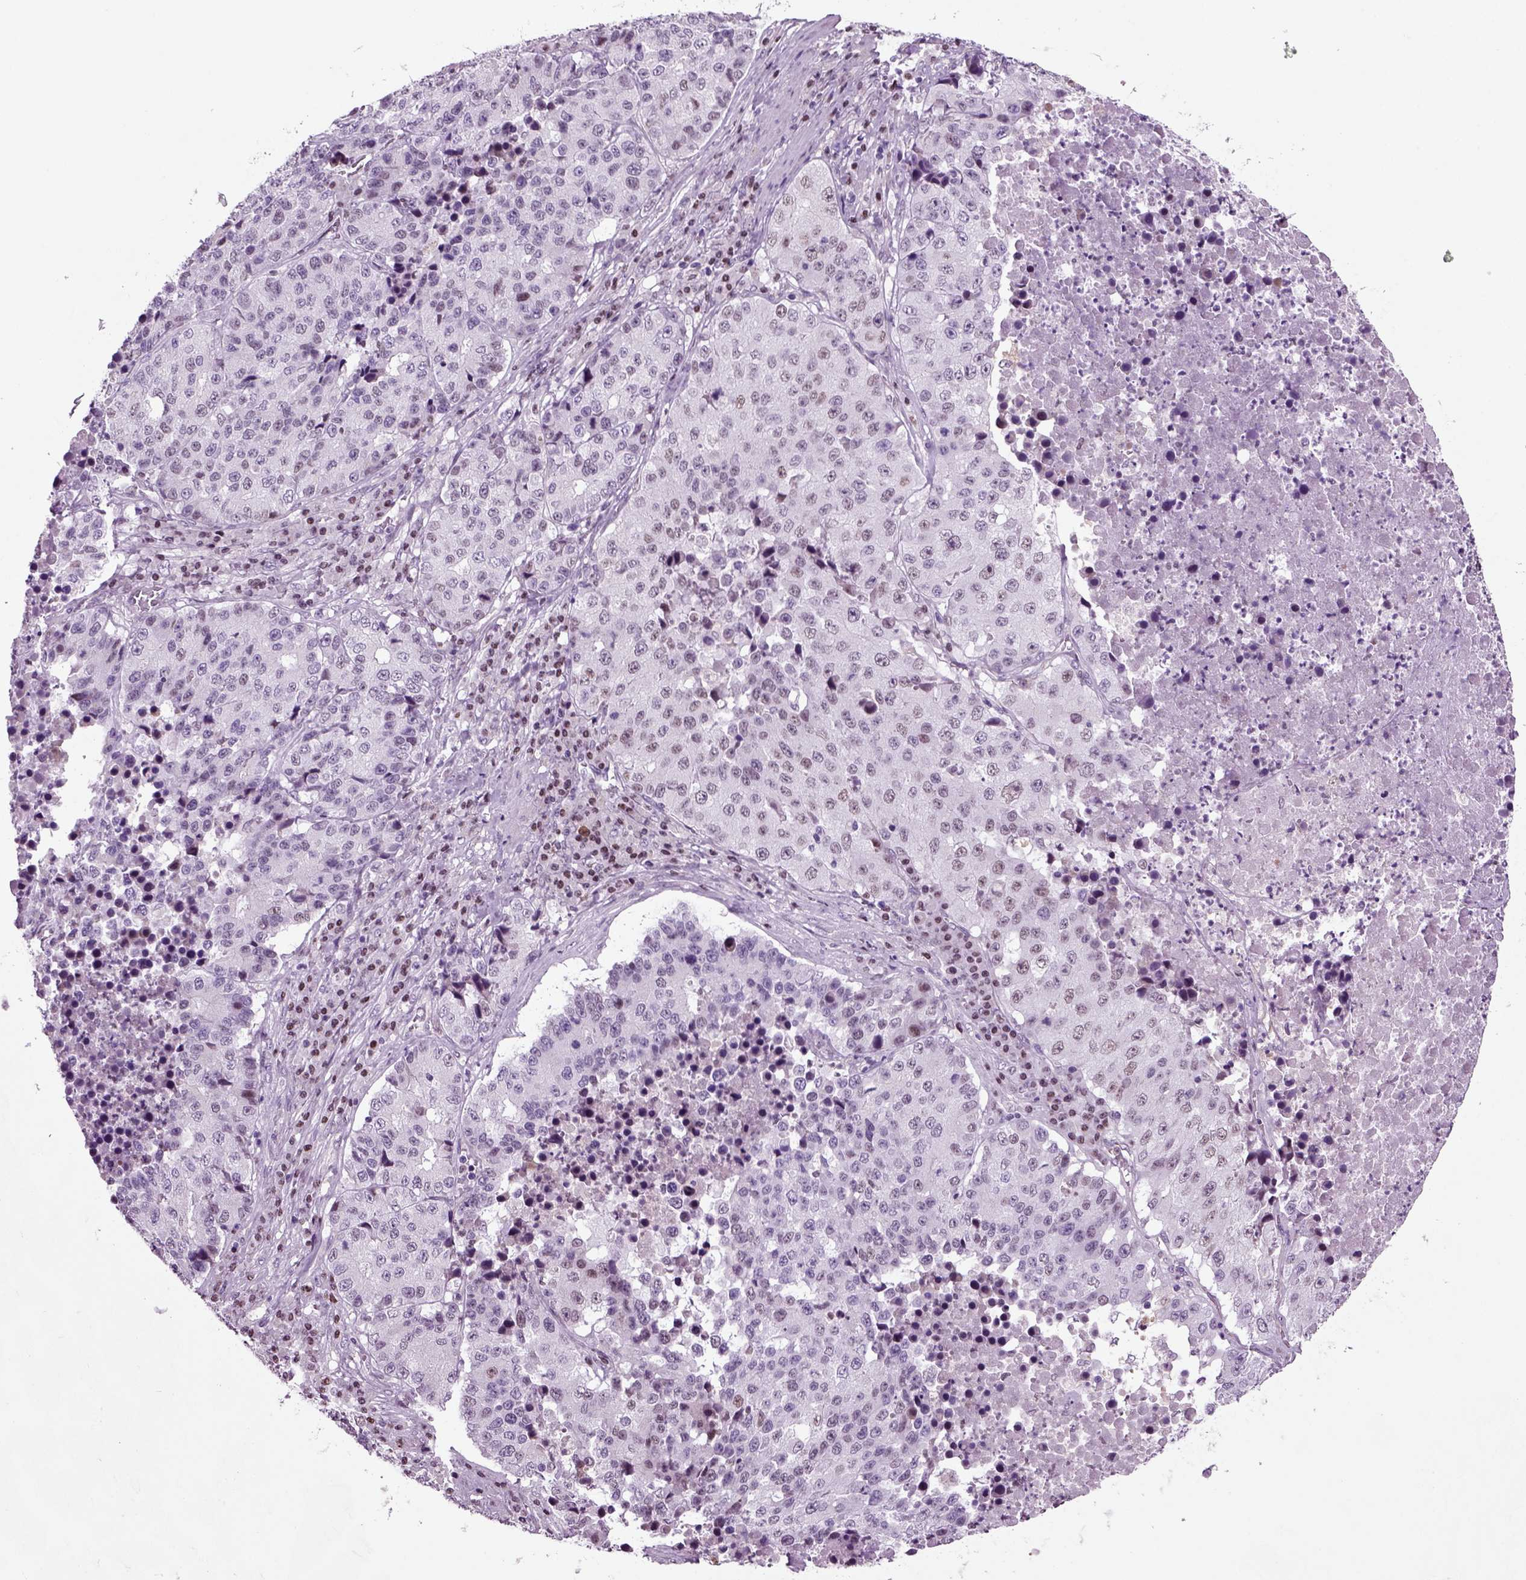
{"staining": {"intensity": "negative", "quantity": "none", "location": "none"}, "tissue": "stomach cancer", "cell_type": "Tumor cells", "image_type": "cancer", "snomed": [{"axis": "morphology", "description": "Adenocarcinoma, NOS"}, {"axis": "topography", "description": "Stomach"}], "caption": "An image of human stomach adenocarcinoma is negative for staining in tumor cells. (Immunohistochemistry, brightfield microscopy, high magnification).", "gene": "ARID3A", "patient": {"sex": "male", "age": 71}}